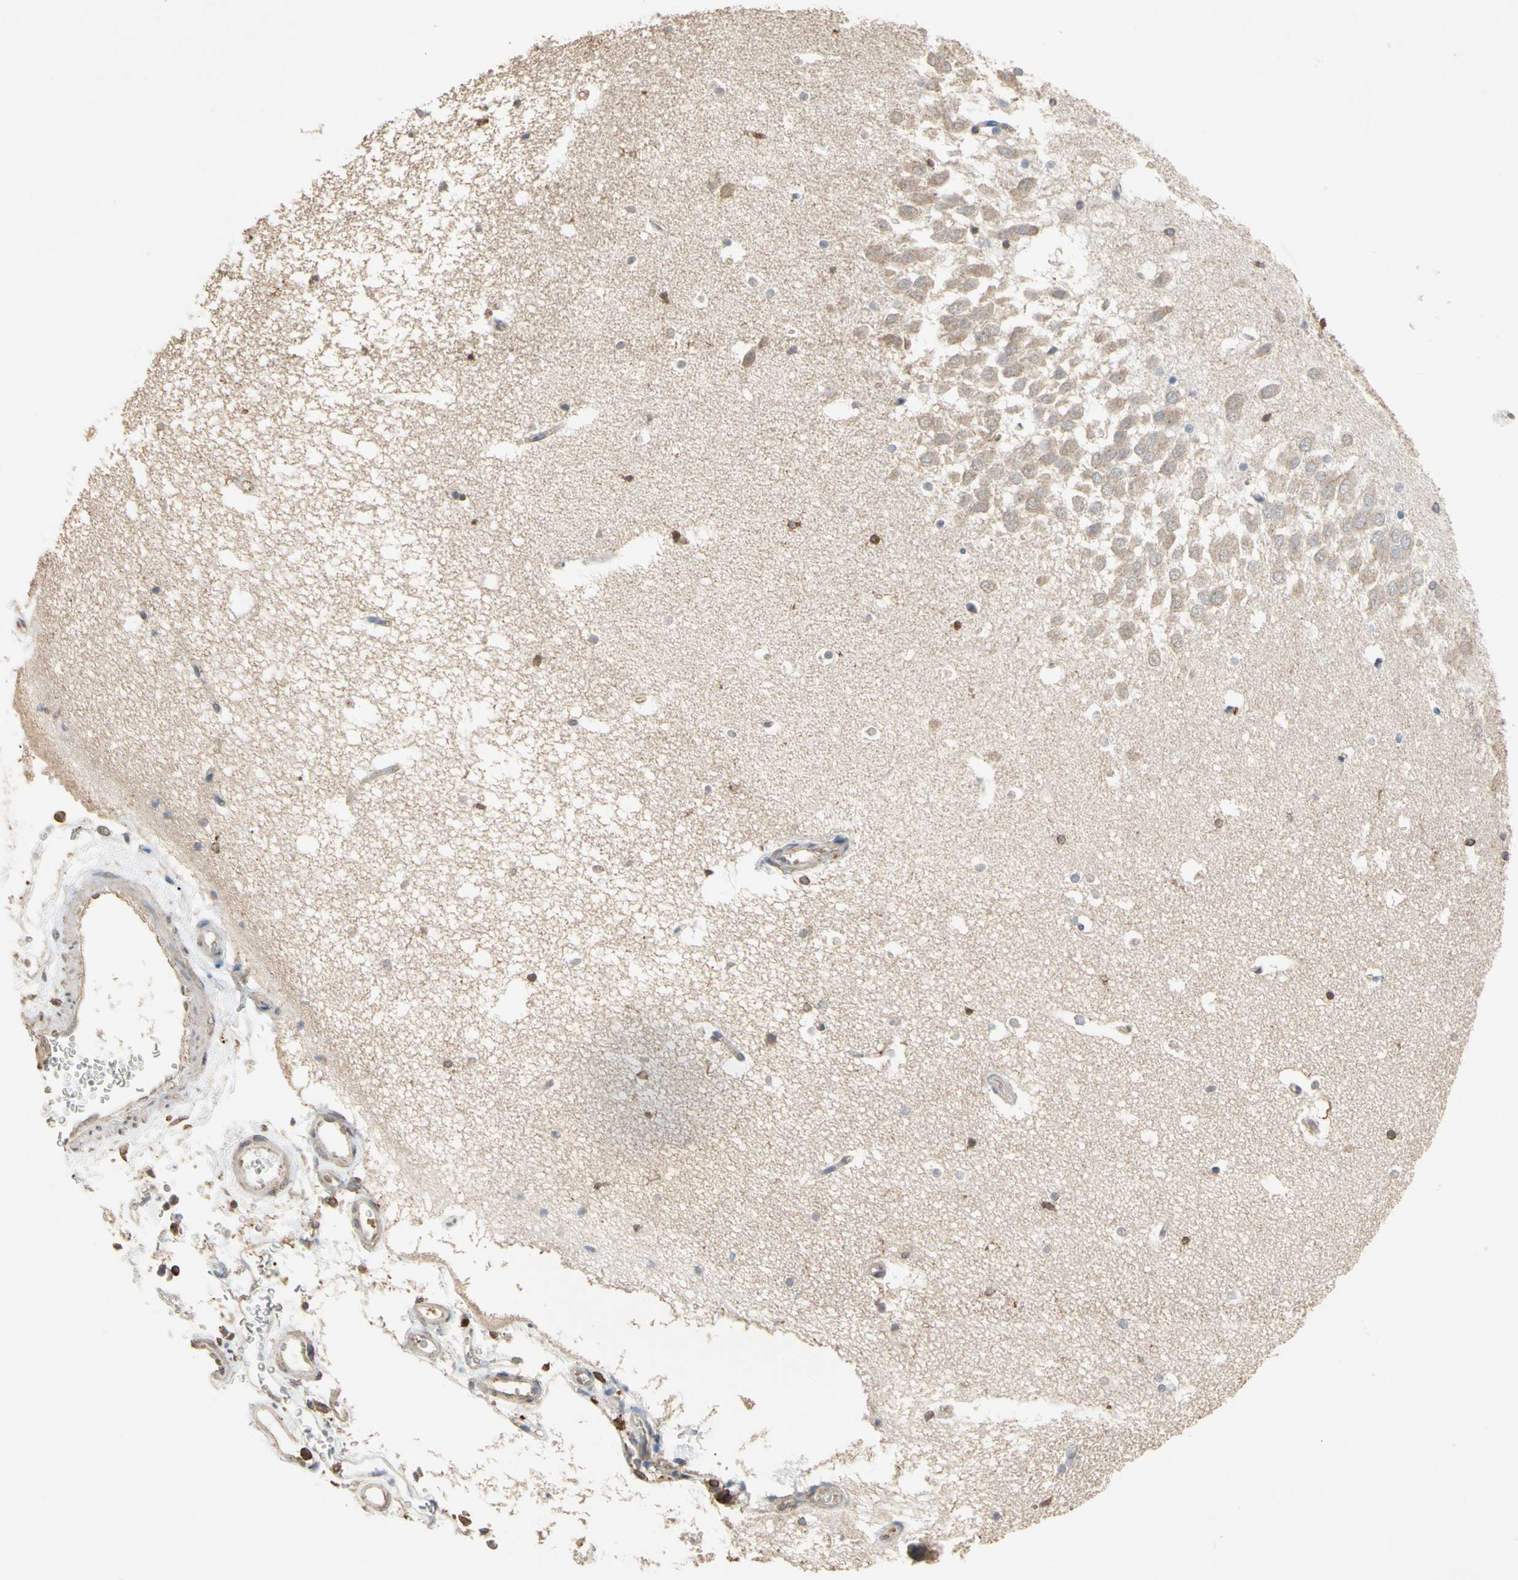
{"staining": {"intensity": "moderate", "quantity": "<25%", "location": "cytoplasmic/membranous"}, "tissue": "hippocampus", "cell_type": "Glial cells", "image_type": "normal", "snomed": [{"axis": "morphology", "description": "Normal tissue, NOS"}, {"axis": "topography", "description": "Hippocampus"}], "caption": "Unremarkable hippocampus was stained to show a protein in brown. There is low levels of moderate cytoplasmic/membranous expression in about <25% of glial cells. The protein is shown in brown color, while the nuclei are stained blue.", "gene": "MAP3K10", "patient": {"sex": "male", "age": 45}}